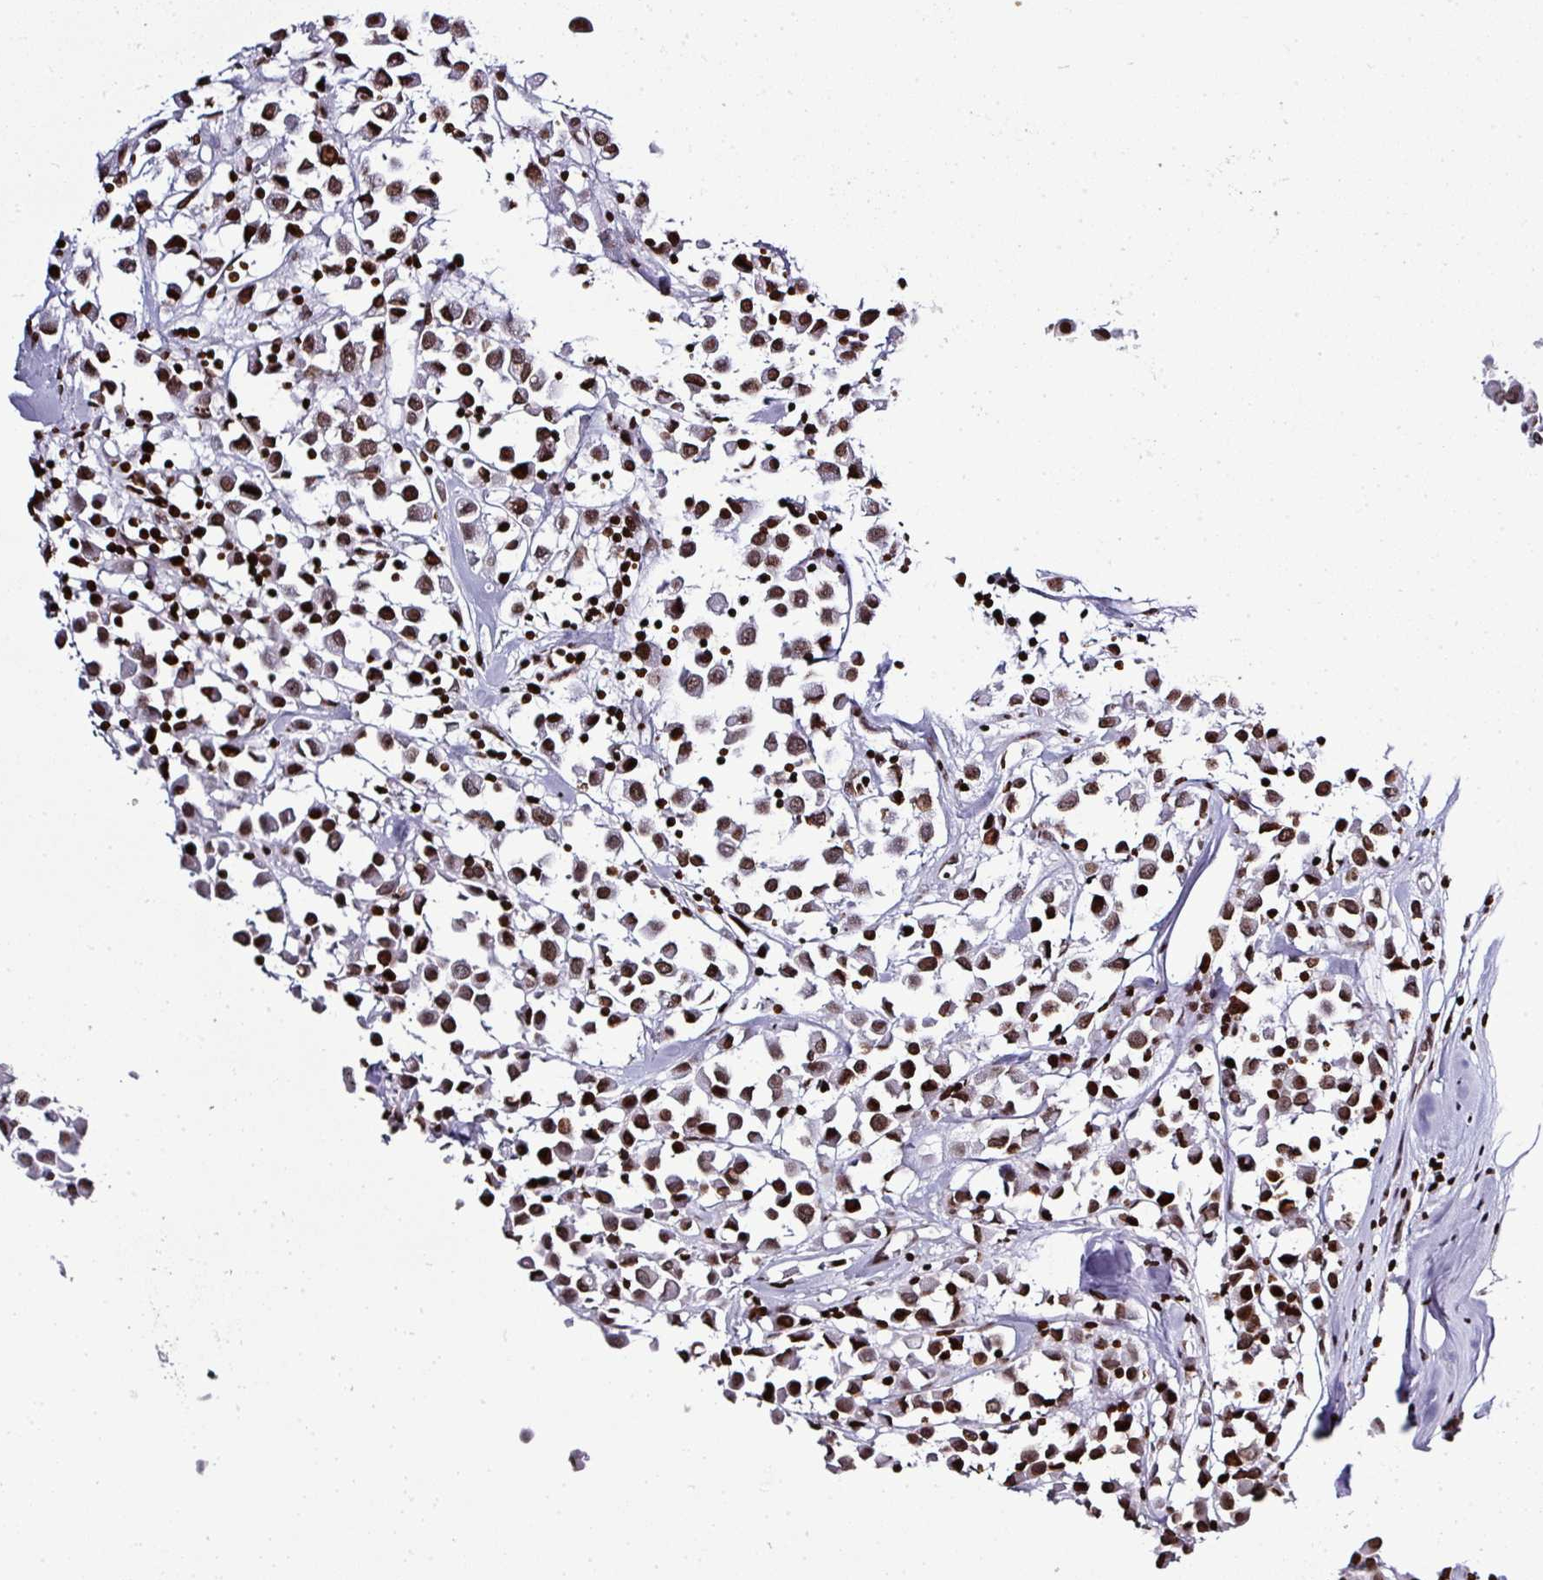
{"staining": {"intensity": "moderate", "quantity": ">75%", "location": "nuclear"}, "tissue": "breast cancer", "cell_type": "Tumor cells", "image_type": "cancer", "snomed": [{"axis": "morphology", "description": "Duct carcinoma"}, {"axis": "topography", "description": "Breast"}], "caption": "Approximately >75% of tumor cells in human breast invasive ductal carcinoma demonstrate moderate nuclear protein expression as visualized by brown immunohistochemical staining.", "gene": "RASL11A", "patient": {"sex": "female", "age": 61}}